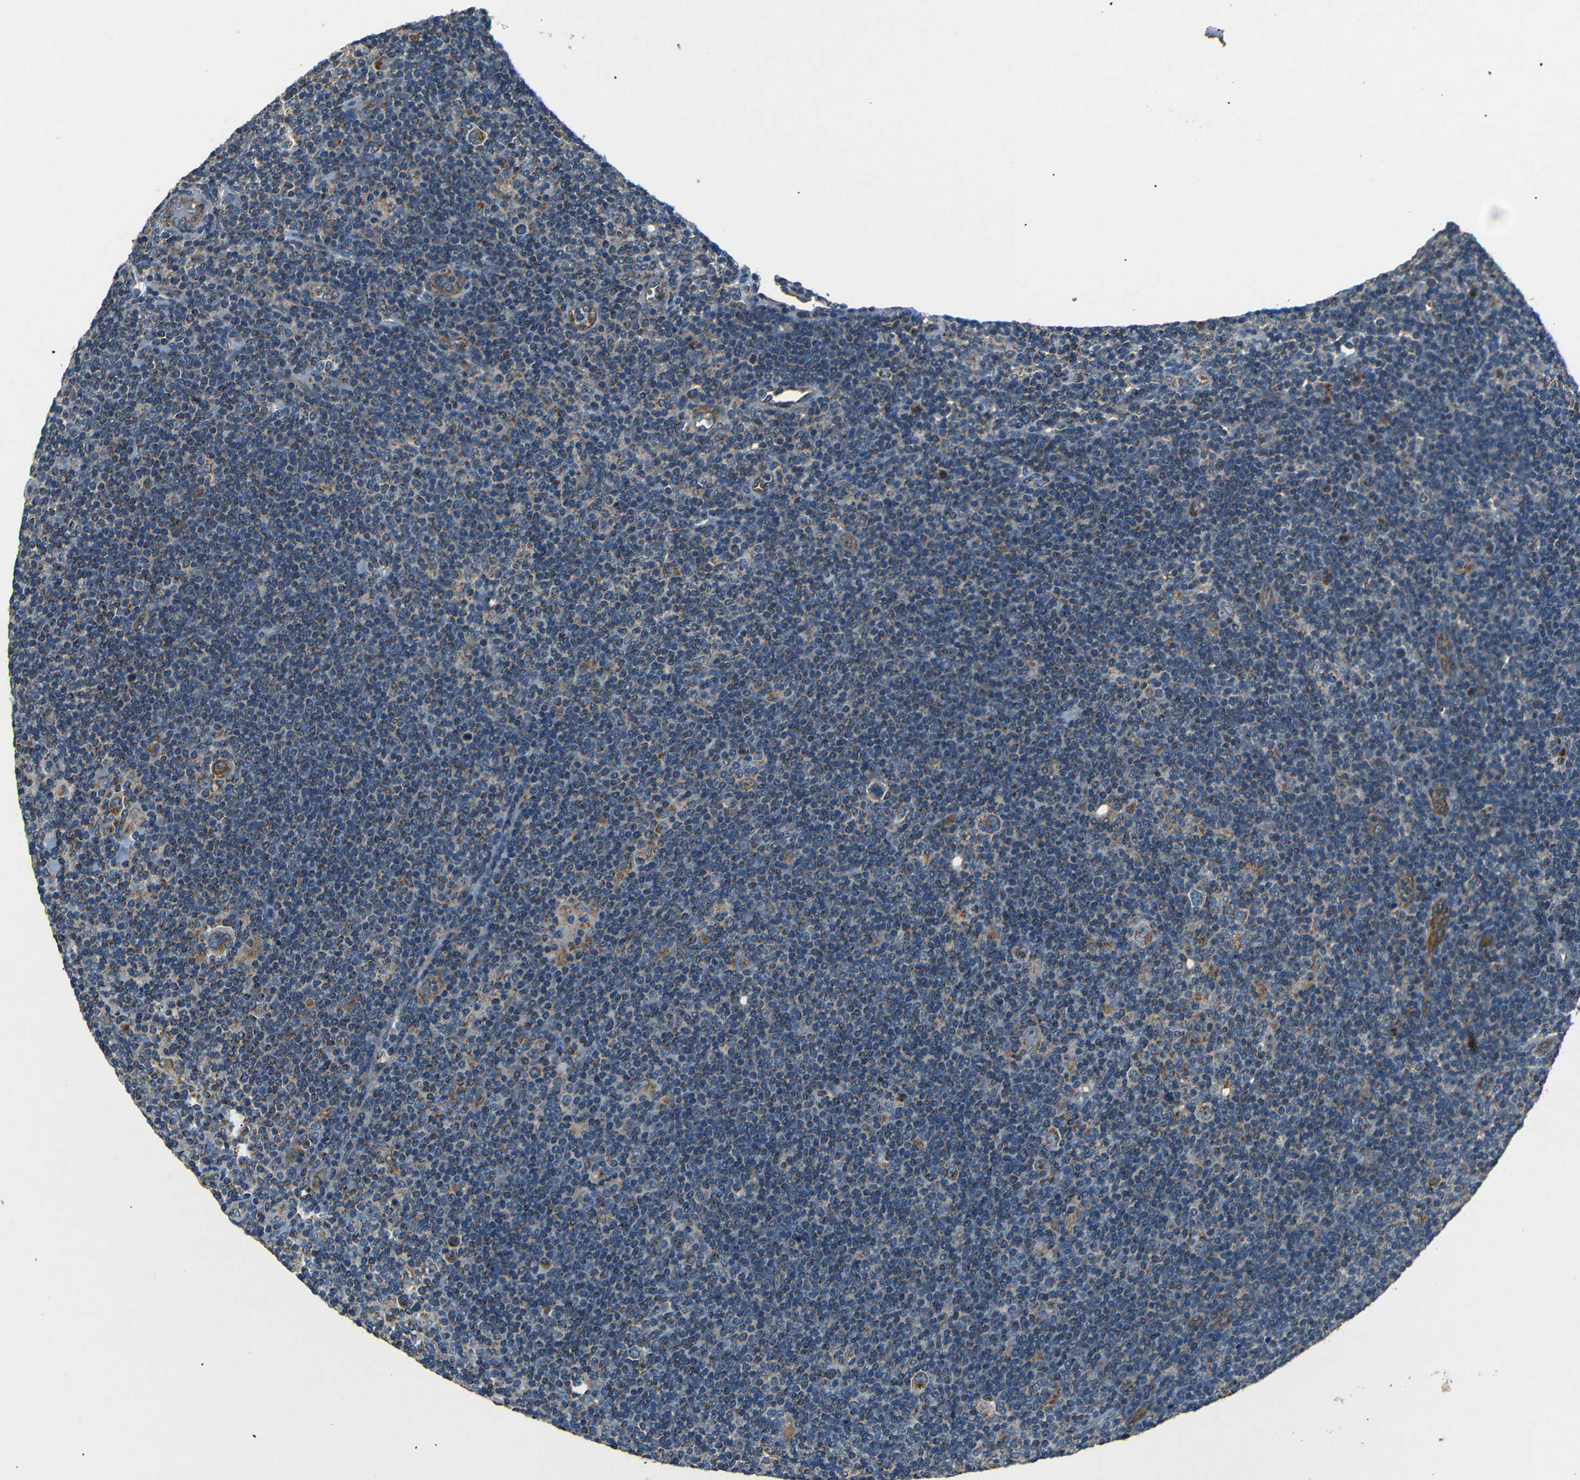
{"staining": {"intensity": "moderate", "quantity": ">75%", "location": "cytoplasmic/membranous"}, "tissue": "lymphoma", "cell_type": "Tumor cells", "image_type": "cancer", "snomed": [{"axis": "morphology", "description": "Hodgkin's disease, NOS"}, {"axis": "topography", "description": "Lymph node"}], "caption": "A high-resolution histopathology image shows IHC staining of Hodgkin's disease, which exhibits moderate cytoplasmic/membranous expression in about >75% of tumor cells.", "gene": "NETO2", "patient": {"sex": "female", "age": 57}}